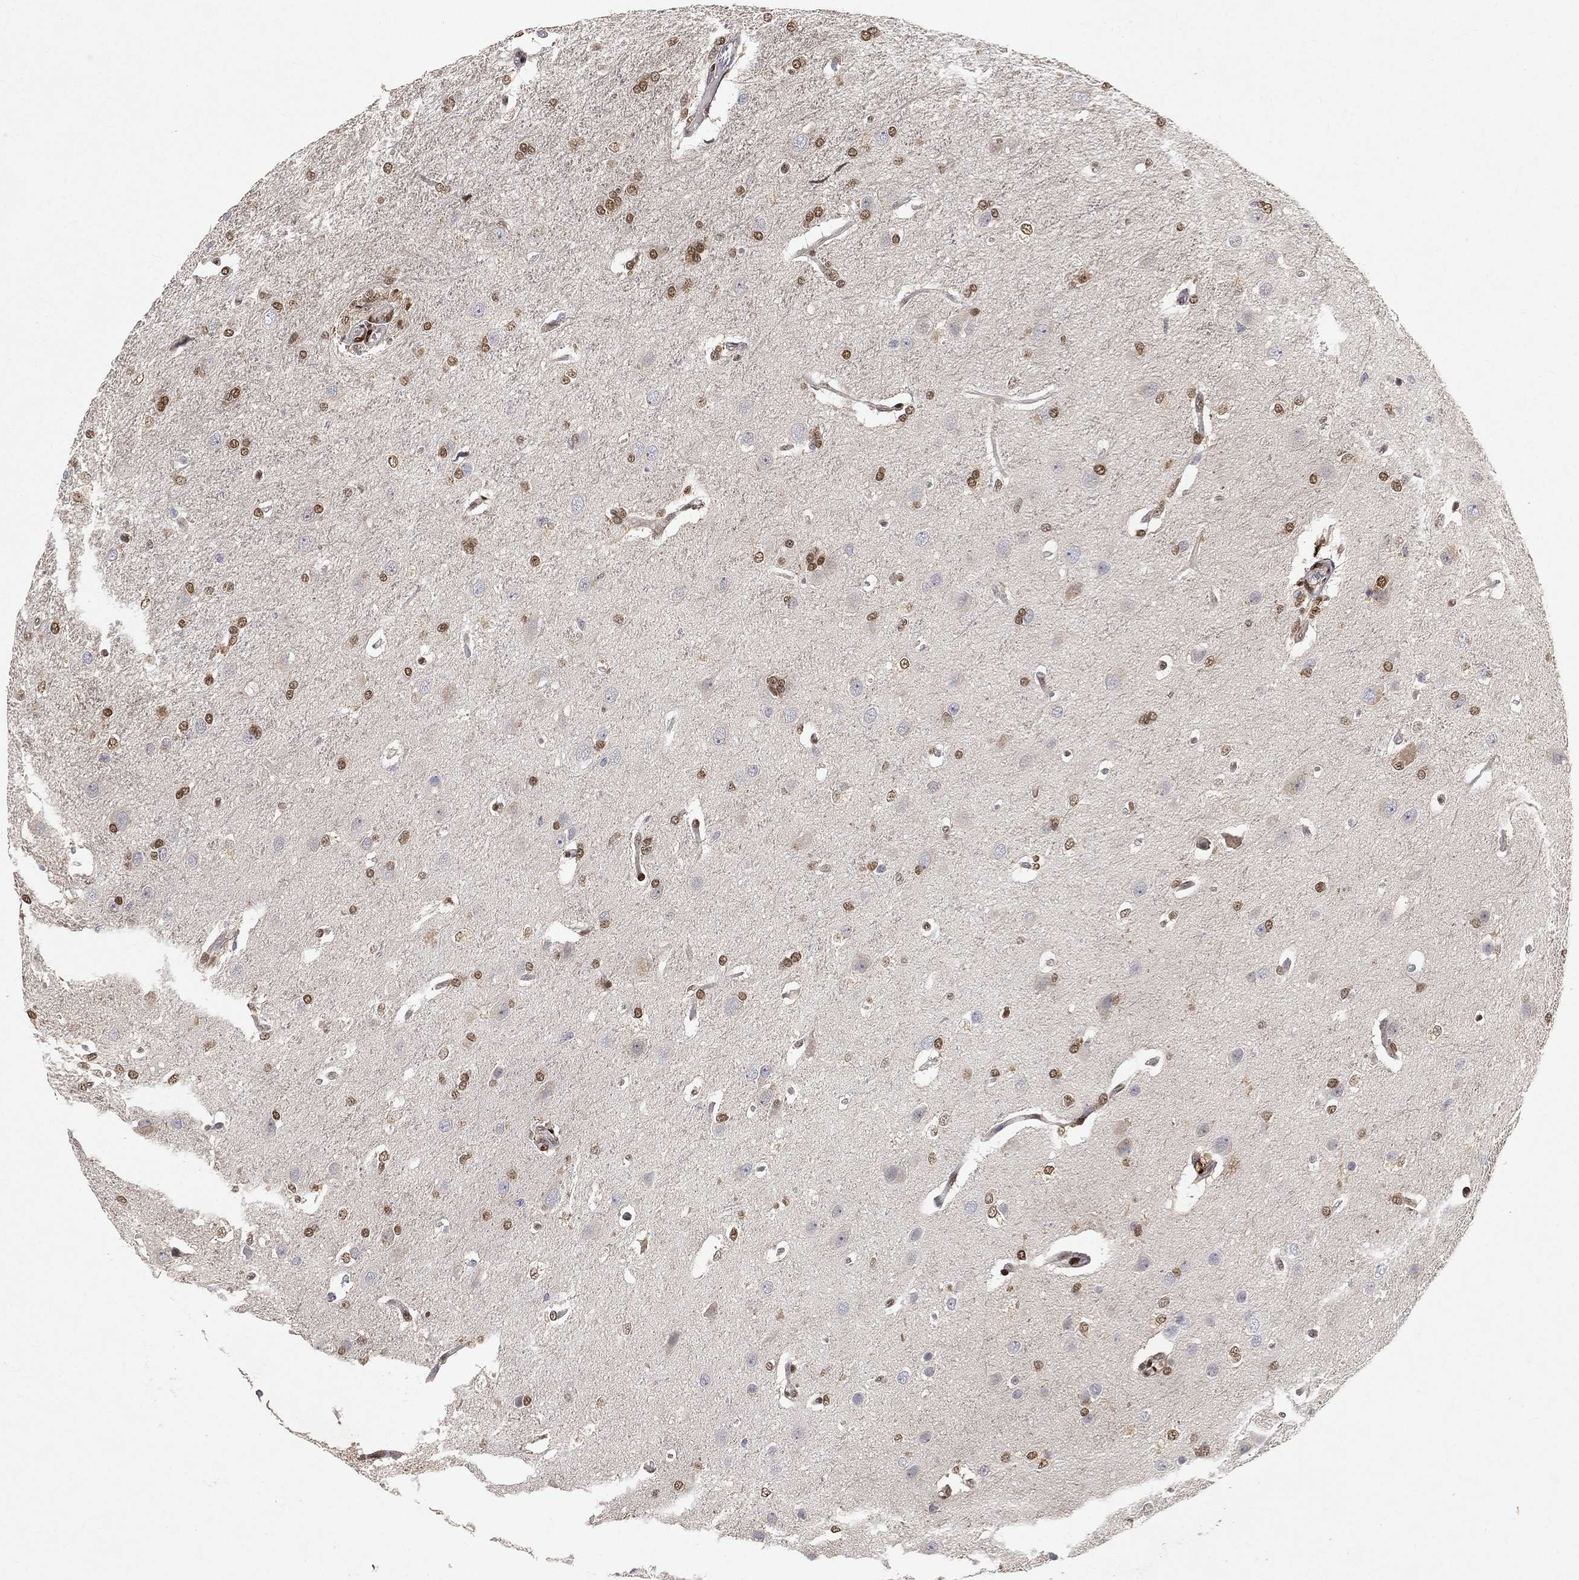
{"staining": {"intensity": "strong", "quantity": "25%-75%", "location": "nuclear"}, "tissue": "glioma", "cell_type": "Tumor cells", "image_type": "cancer", "snomed": [{"axis": "morphology", "description": "Glioma, malignant, High grade"}, {"axis": "topography", "description": "Brain"}], "caption": "This micrograph shows immunohistochemistry (IHC) staining of high-grade glioma (malignant), with high strong nuclear expression in approximately 25%-75% of tumor cells.", "gene": "CRTC3", "patient": {"sex": "male", "age": 68}}